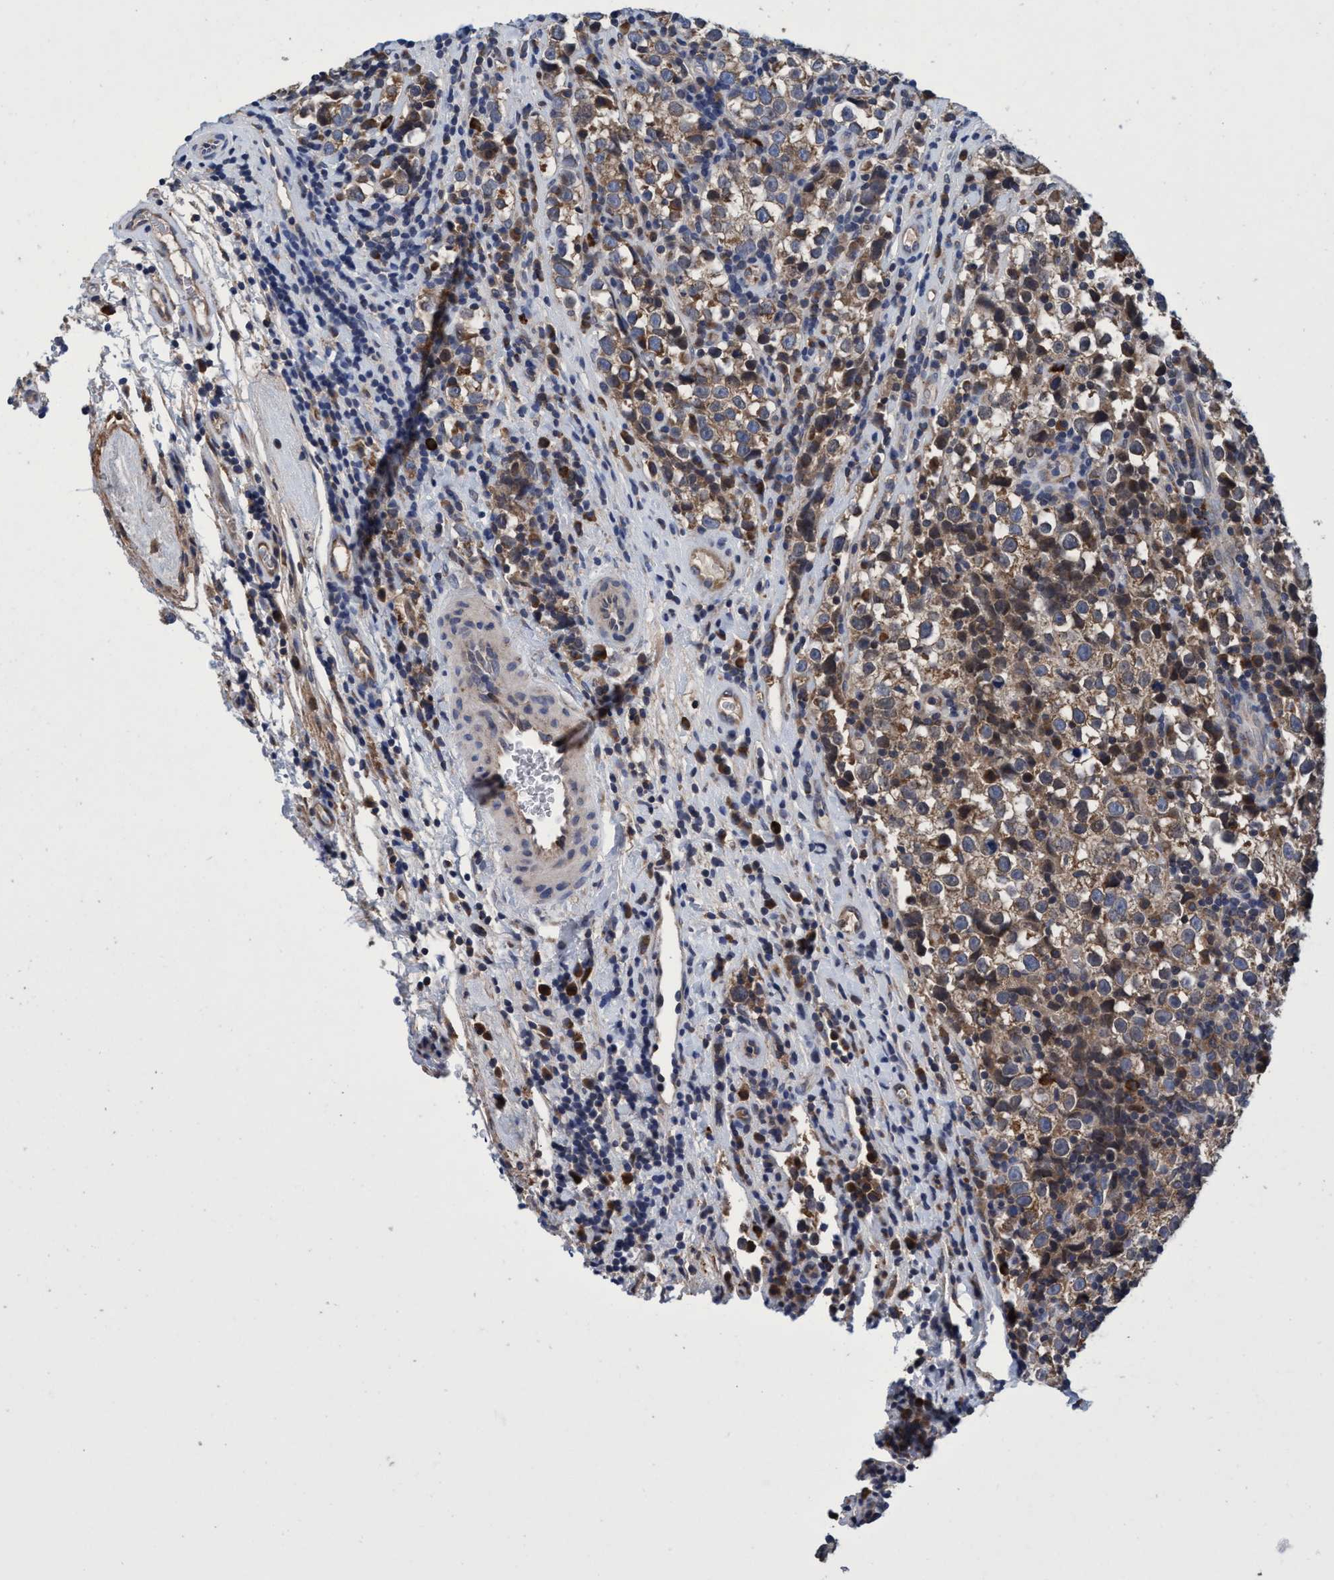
{"staining": {"intensity": "weak", "quantity": ">75%", "location": "cytoplasmic/membranous"}, "tissue": "testis cancer", "cell_type": "Tumor cells", "image_type": "cancer", "snomed": [{"axis": "morphology", "description": "Normal tissue, NOS"}, {"axis": "morphology", "description": "Seminoma, NOS"}, {"axis": "topography", "description": "Testis"}], "caption": "Immunohistochemistry (IHC) of testis seminoma demonstrates low levels of weak cytoplasmic/membranous staining in about >75% of tumor cells.", "gene": "CALCOCO2", "patient": {"sex": "male", "age": 43}}